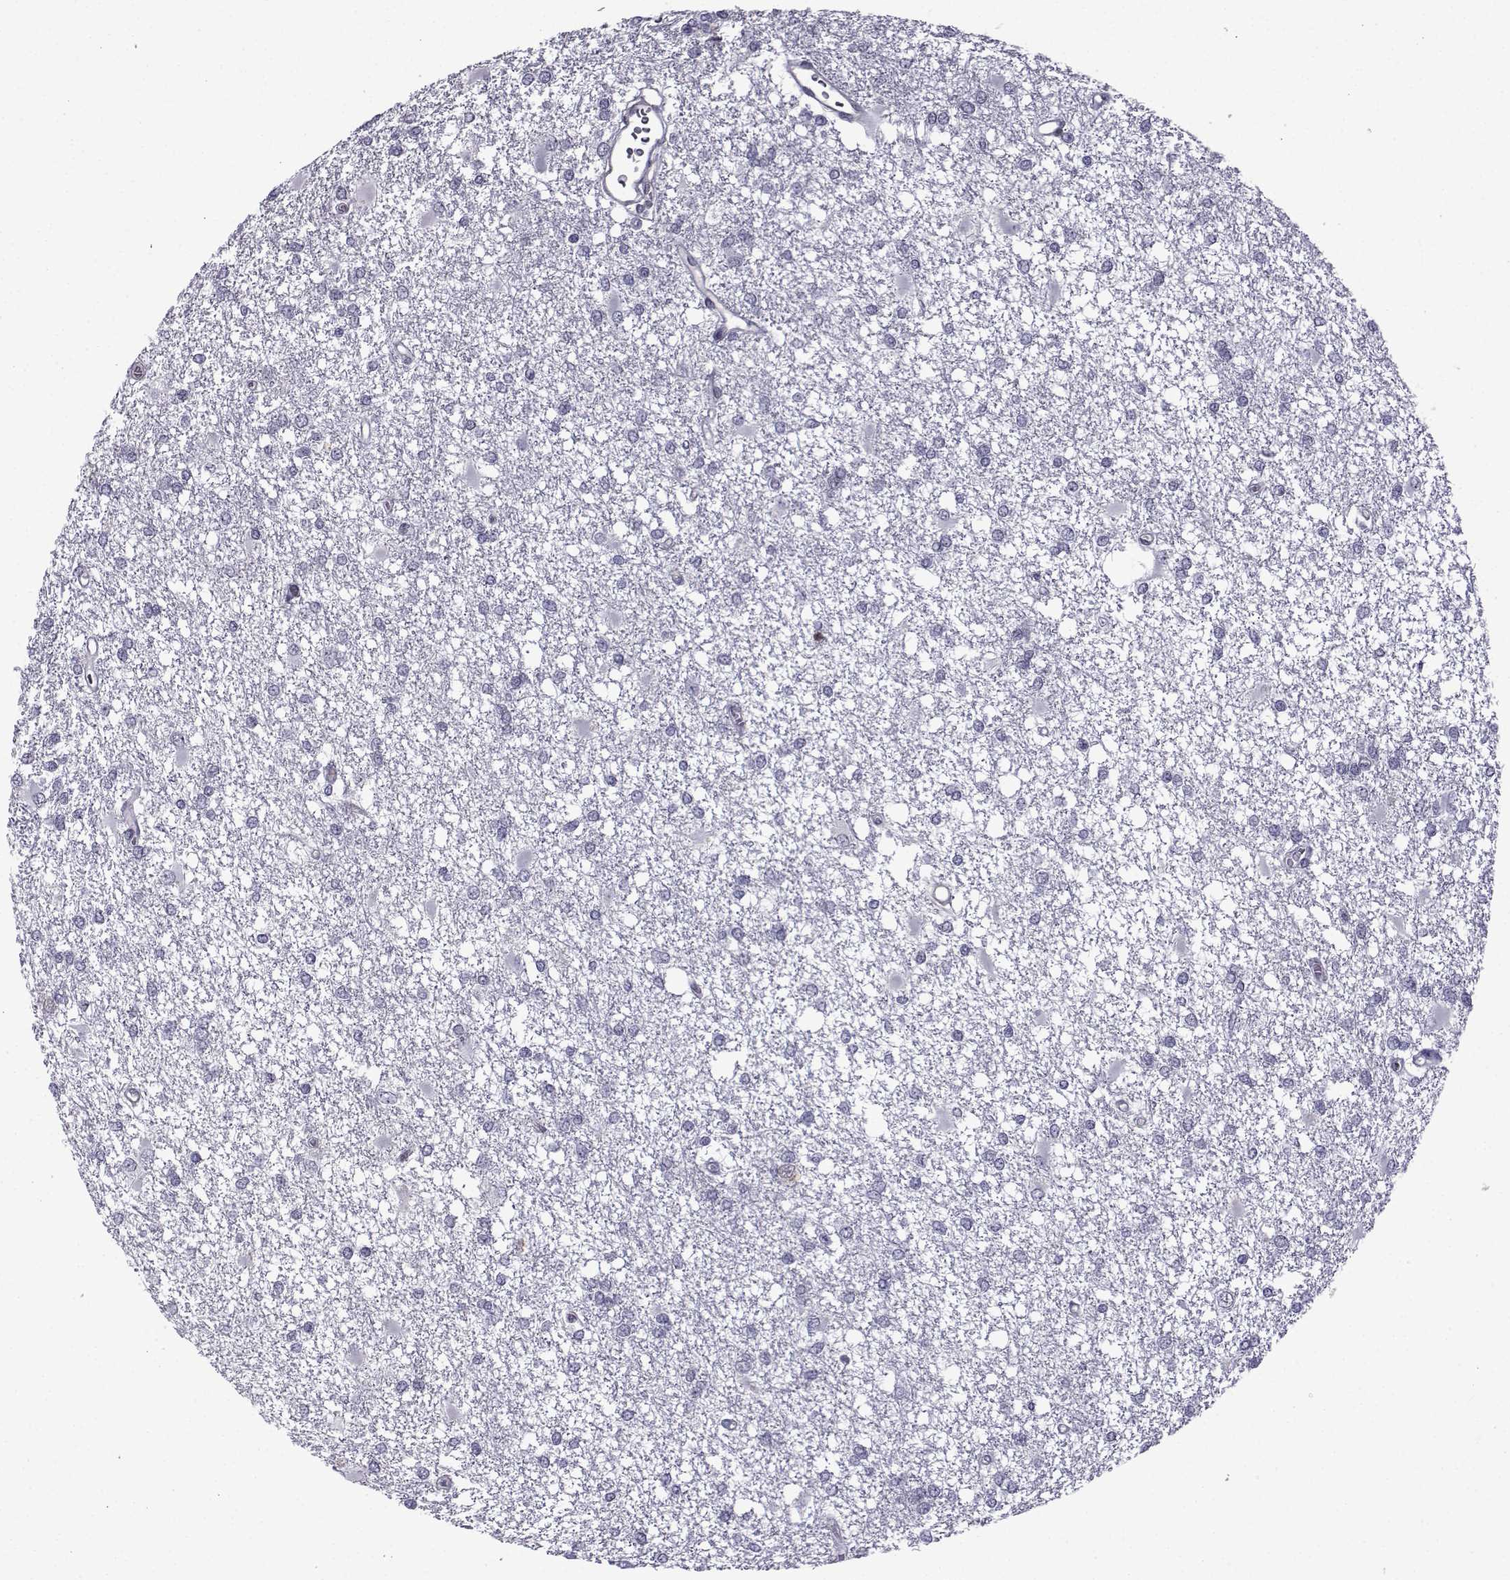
{"staining": {"intensity": "negative", "quantity": "none", "location": "none"}, "tissue": "glioma", "cell_type": "Tumor cells", "image_type": "cancer", "snomed": [{"axis": "morphology", "description": "Glioma, malignant, High grade"}, {"axis": "topography", "description": "Cerebral cortex"}], "caption": "DAB immunohistochemical staining of human glioma reveals no significant expression in tumor cells.", "gene": "RBM24", "patient": {"sex": "male", "age": 79}}